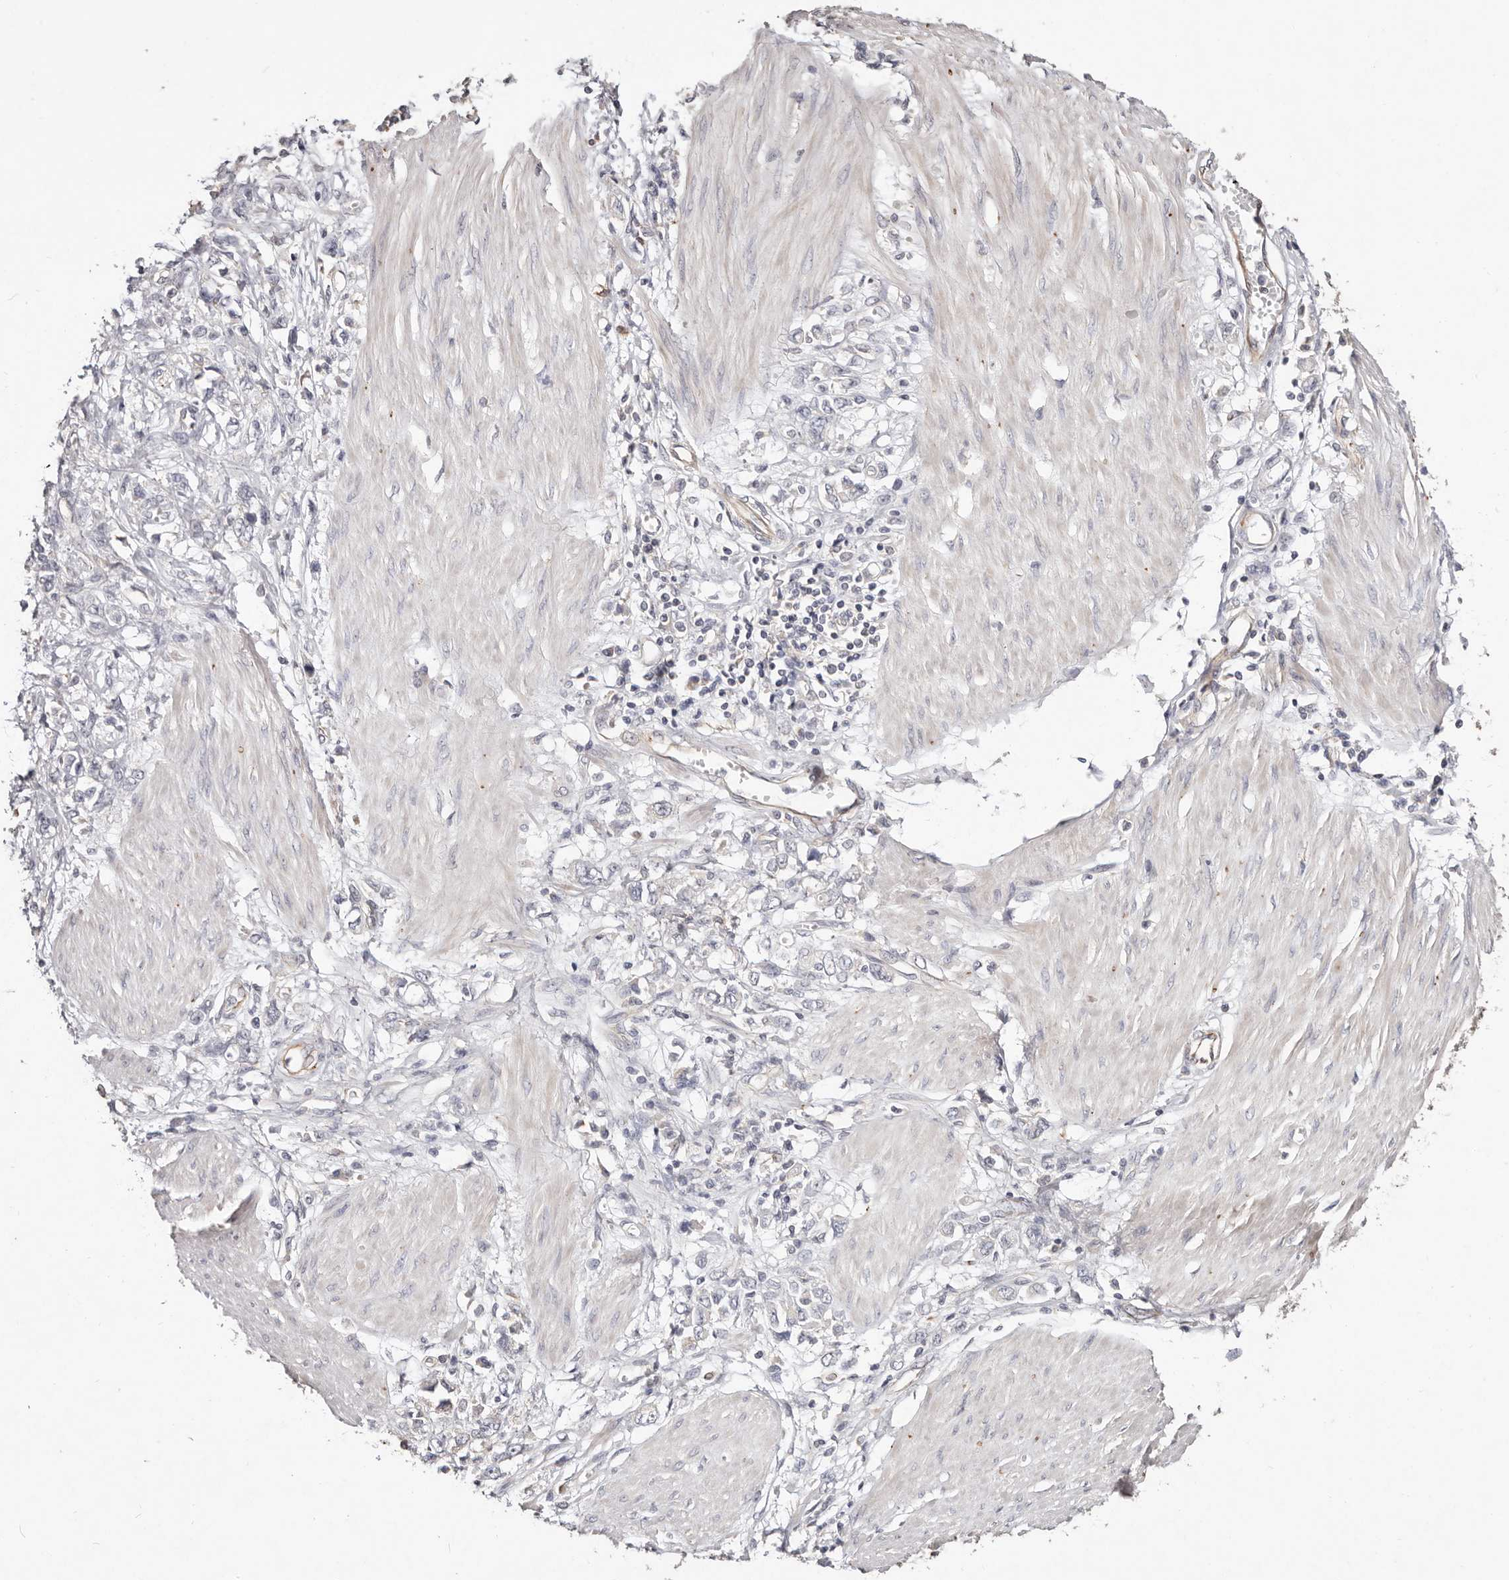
{"staining": {"intensity": "negative", "quantity": "none", "location": "none"}, "tissue": "stomach cancer", "cell_type": "Tumor cells", "image_type": "cancer", "snomed": [{"axis": "morphology", "description": "Adenocarcinoma, NOS"}, {"axis": "topography", "description": "Stomach"}], "caption": "The image reveals no significant staining in tumor cells of stomach cancer (adenocarcinoma).", "gene": "THBS3", "patient": {"sex": "female", "age": 76}}